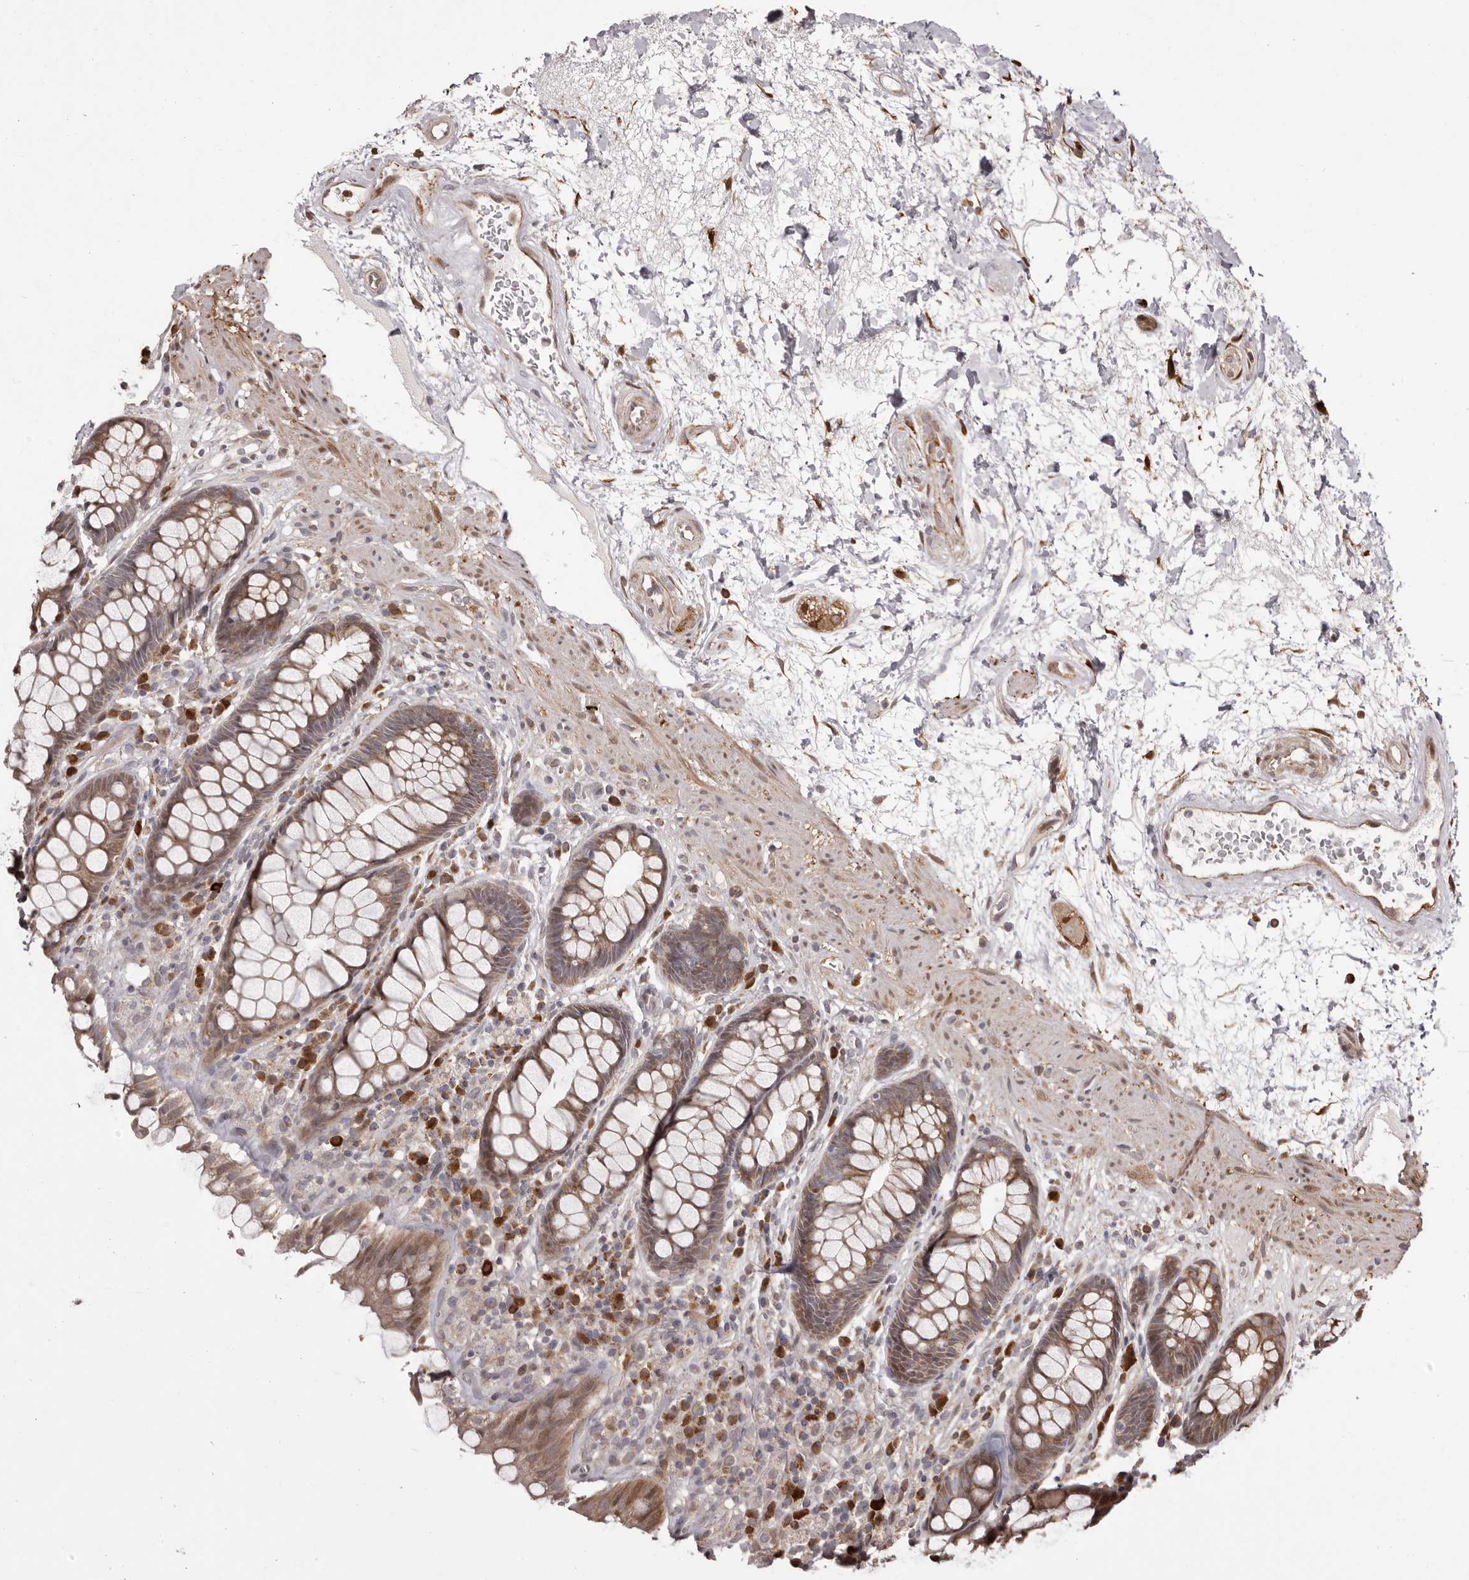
{"staining": {"intensity": "moderate", "quantity": ">75%", "location": "cytoplasmic/membranous"}, "tissue": "rectum", "cell_type": "Glandular cells", "image_type": "normal", "snomed": [{"axis": "morphology", "description": "Normal tissue, NOS"}, {"axis": "topography", "description": "Rectum"}], "caption": "Protein expression by immunohistochemistry demonstrates moderate cytoplasmic/membranous positivity in about >75% of glandular cells in unremarkable rectum.", "gene": "GFOD1", "patient": {"sex": "male", "age": 64}}